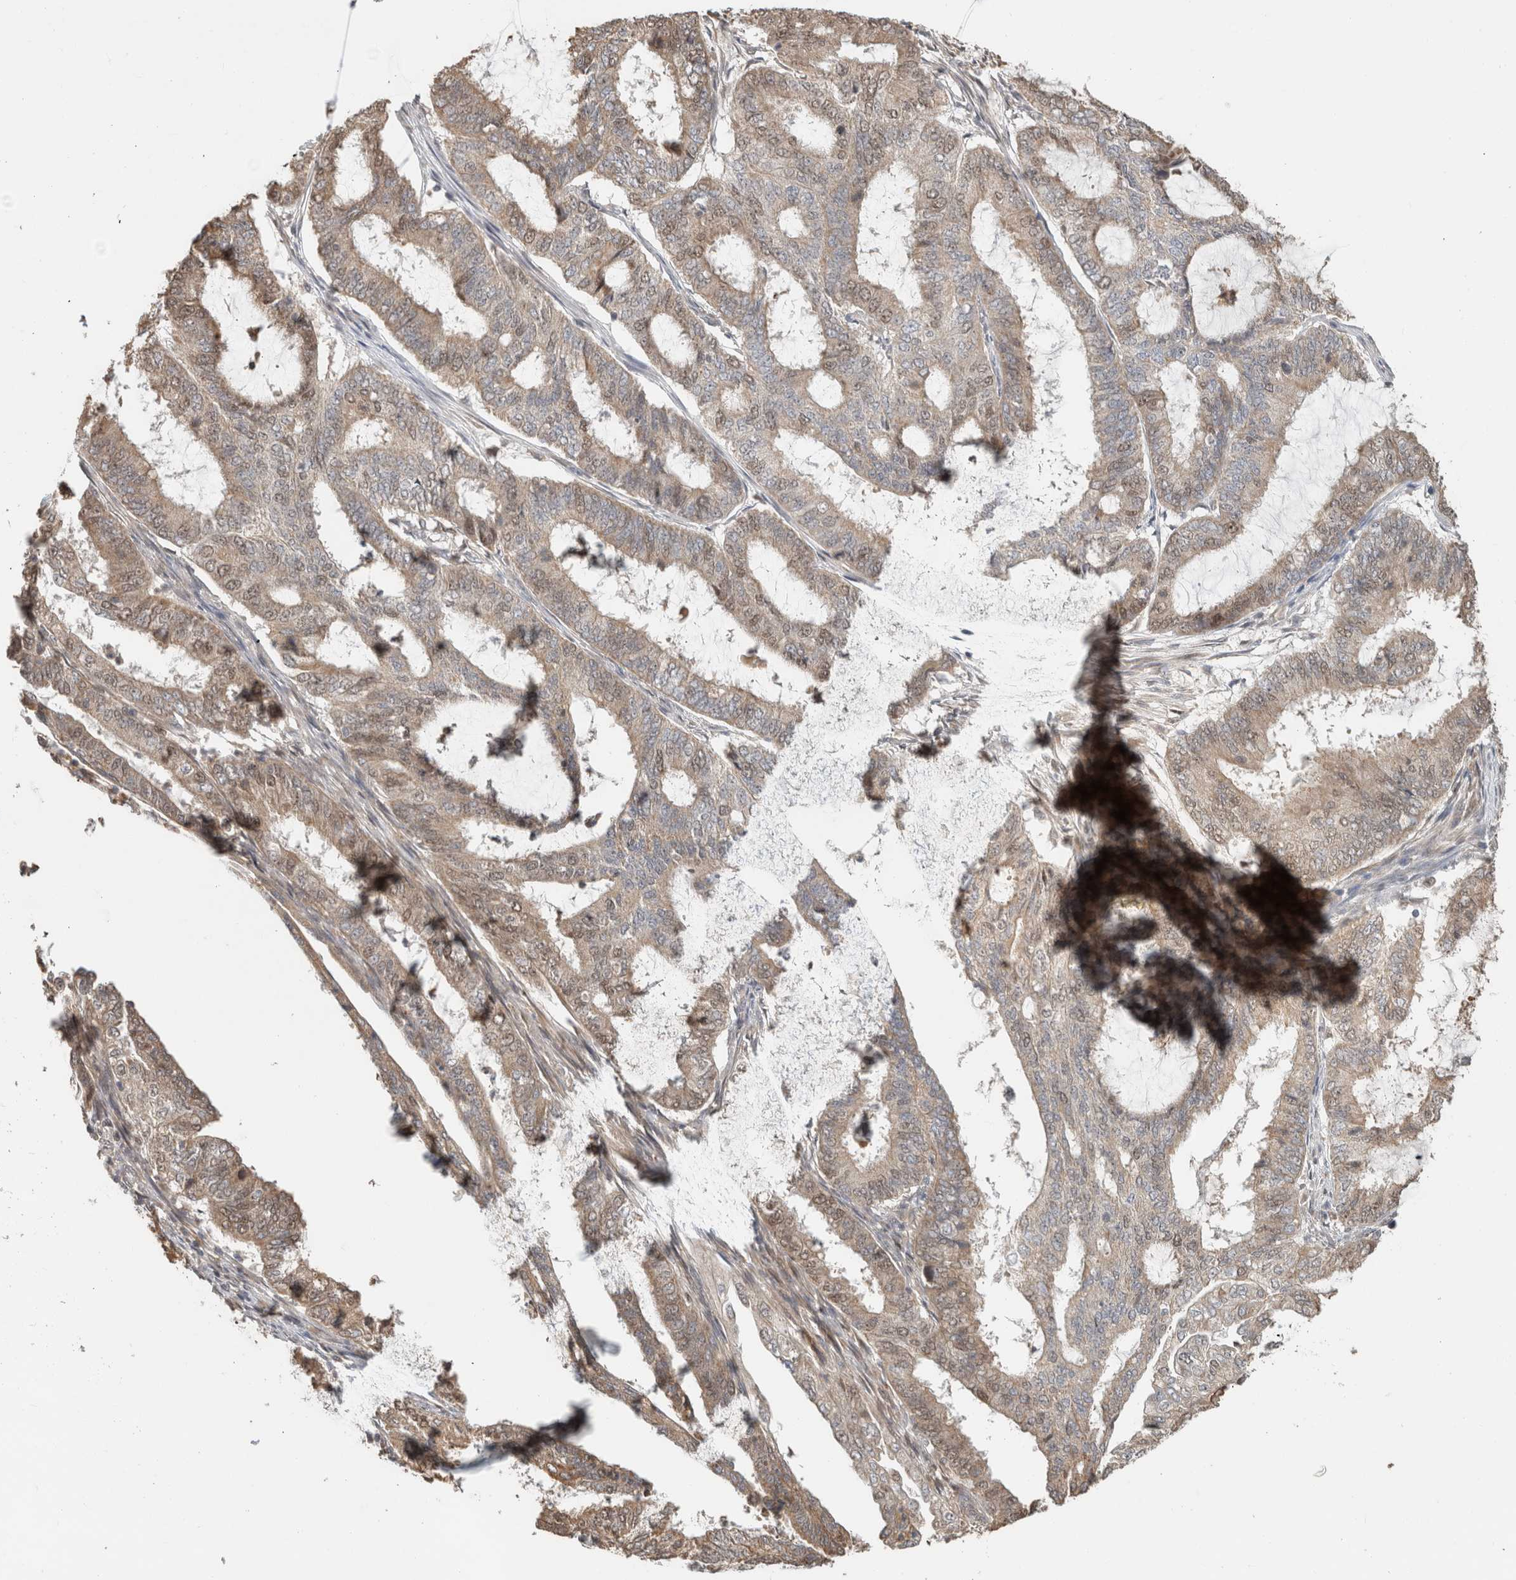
{"staining": {"intensity": "weak", "quantity": ">75%", "location": "cytoplasmic/membranous,nuclear"}, "tissue": "endometrial cancer", "cell_type": "Tumor cells", "image_type": "cancer", "snomed": [{"axis": "morphology", "description": "Adenocarcinoma, NOS"}, {"axis": "topography", "description": "Endometrium"}], "caption": "Immunohistochemical staining of human endometrial adenocarcinoma reveals weak cytoplasmic/membranous and nuclear protein staining in approximately >75% of tumor cells.", "gene": "GINS4", "patient": {"sex": "female", "age": 51}}